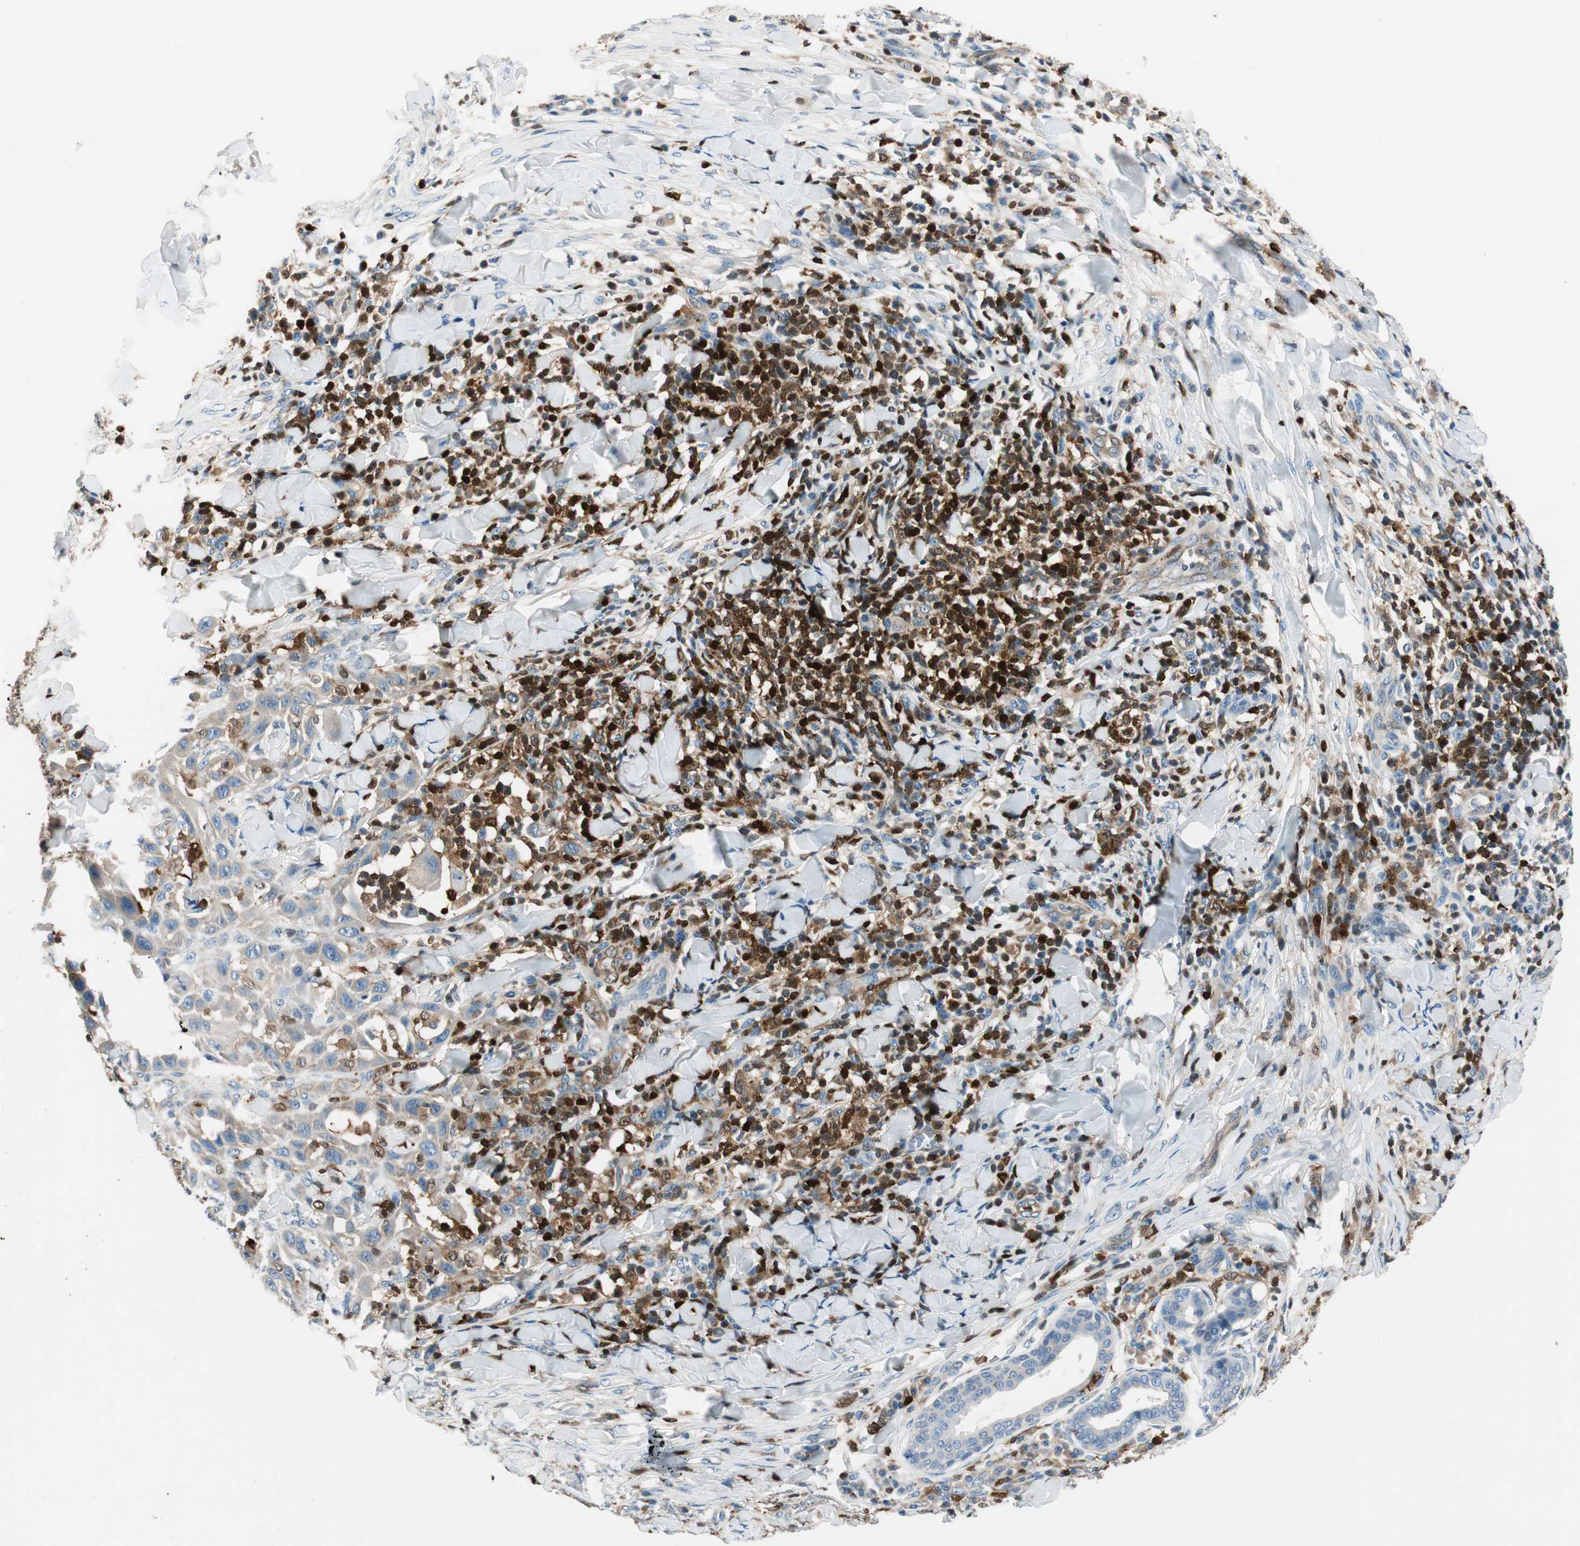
{"staining": {"intensity": "weak", "quantity": "25%-75%", "location": "cytoplasmic/membranous"}, "tissue": "skin cancer", "cell_type": "Tumor cells", "image_type": "cancer", "snomed": [{"axis": "morphology", "description": "Squamous cell carcinoma, NOS"}, {"axis": "topography", "description": "Skin"}], "caption": "The immunohistochemical stain labels weak cytoplasmic/membranous positivity in tumor cells of skin cancer (squamous cell carcinoma) tissue.", "gene": "COTL1", "patient": {"sex": "male", "age": 24}}